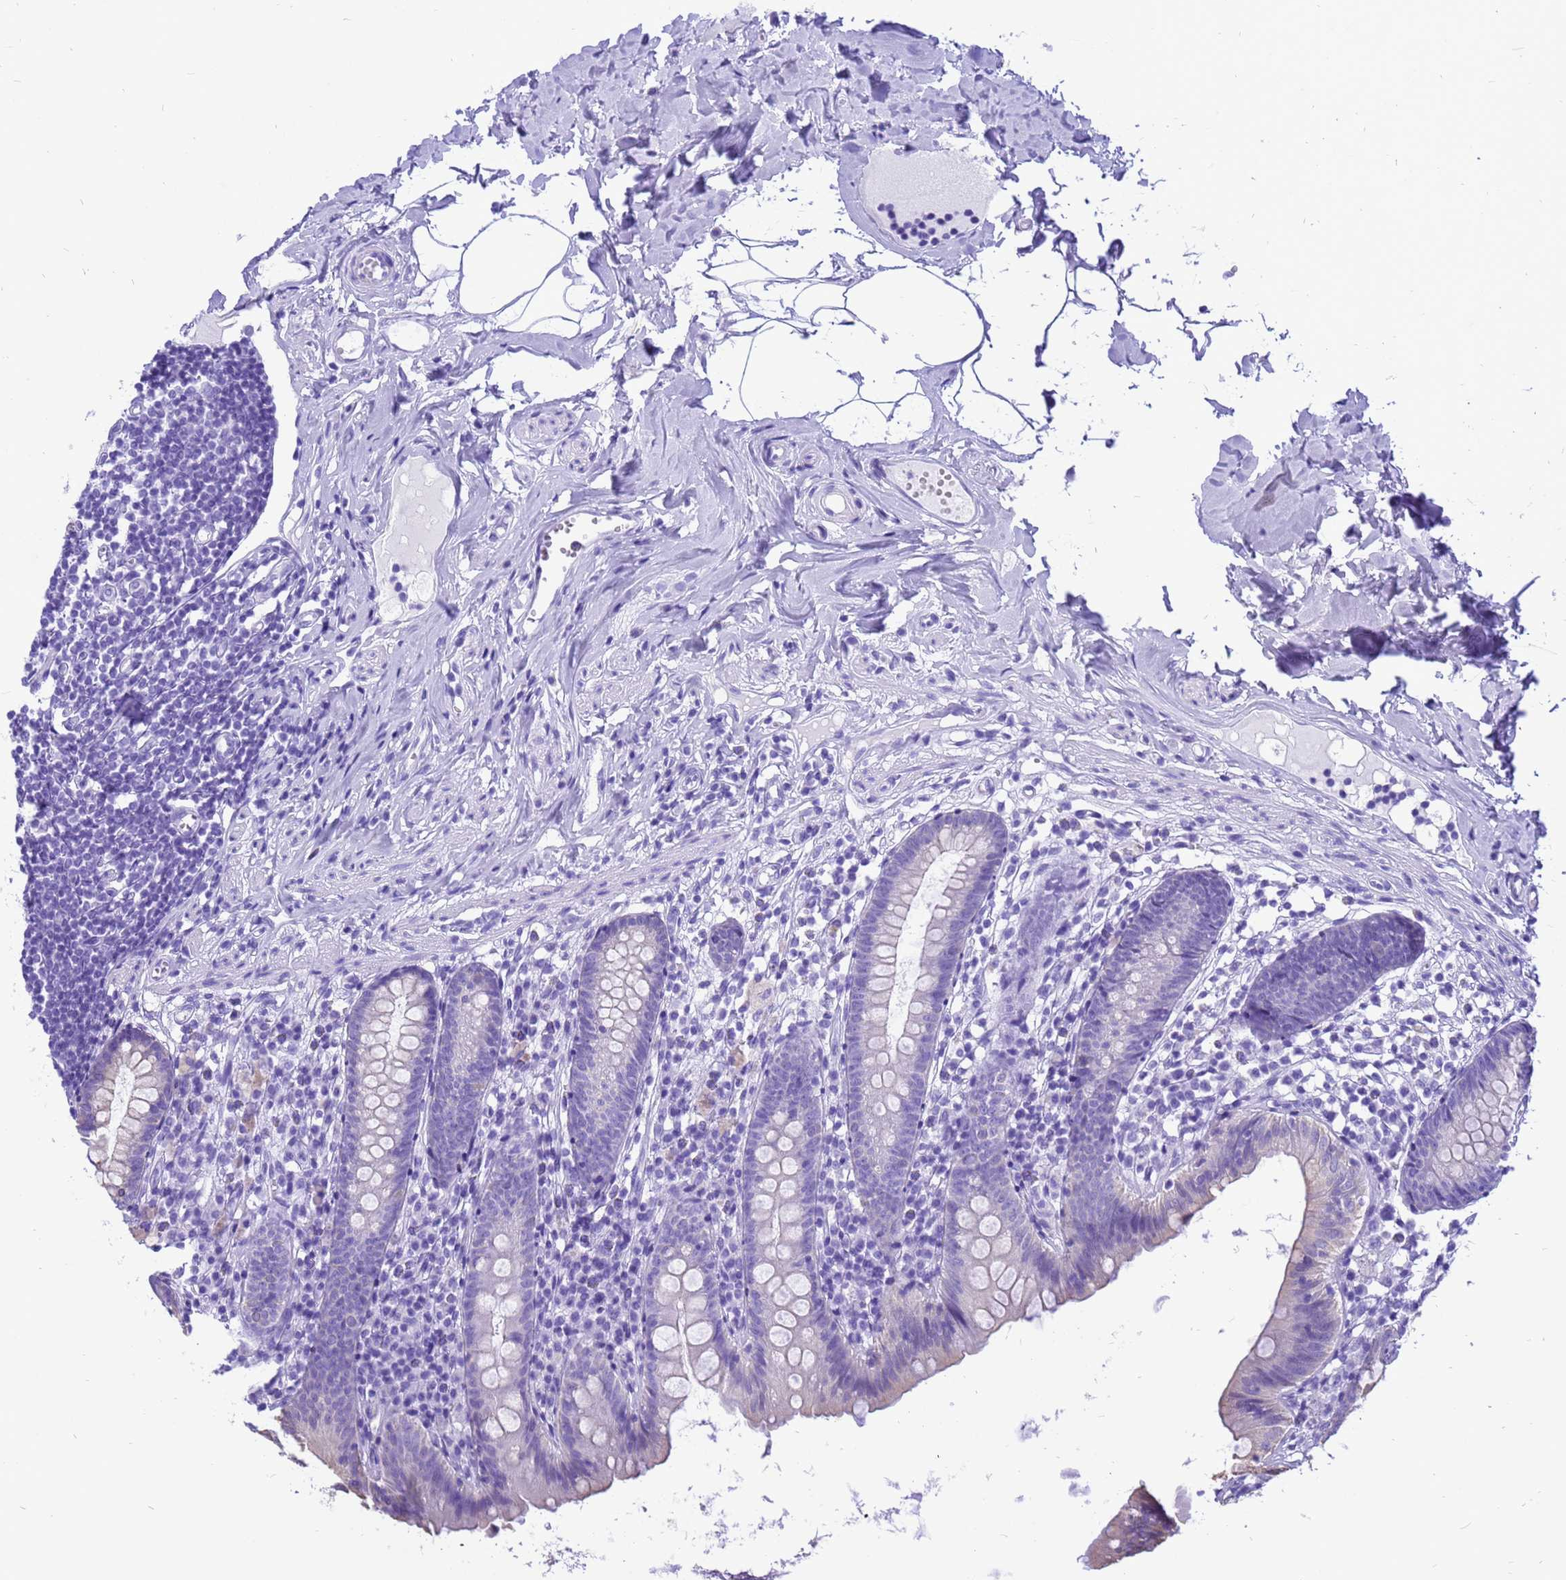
{"staining": {"intensity": "negative", "quantity": "none", "location": "none"}, "tissue": "appendix", "cell_type": "Glandular cells", "image_type": "normal", "snomed": [{"axis": "morphology", "description": "Normal tissue, NOS"}, {"axis": "topography", "description": "Appendix"}], "caption": "Immunohistochemical staining of unremarkable human appendix demonstrates no significant positivity in glandular cells. (Brightfield microscopy of DAB immunohistochemistry at high magnification).", "gene": "PIEZO2", "patient": {"sex": "male", "age": 52}}